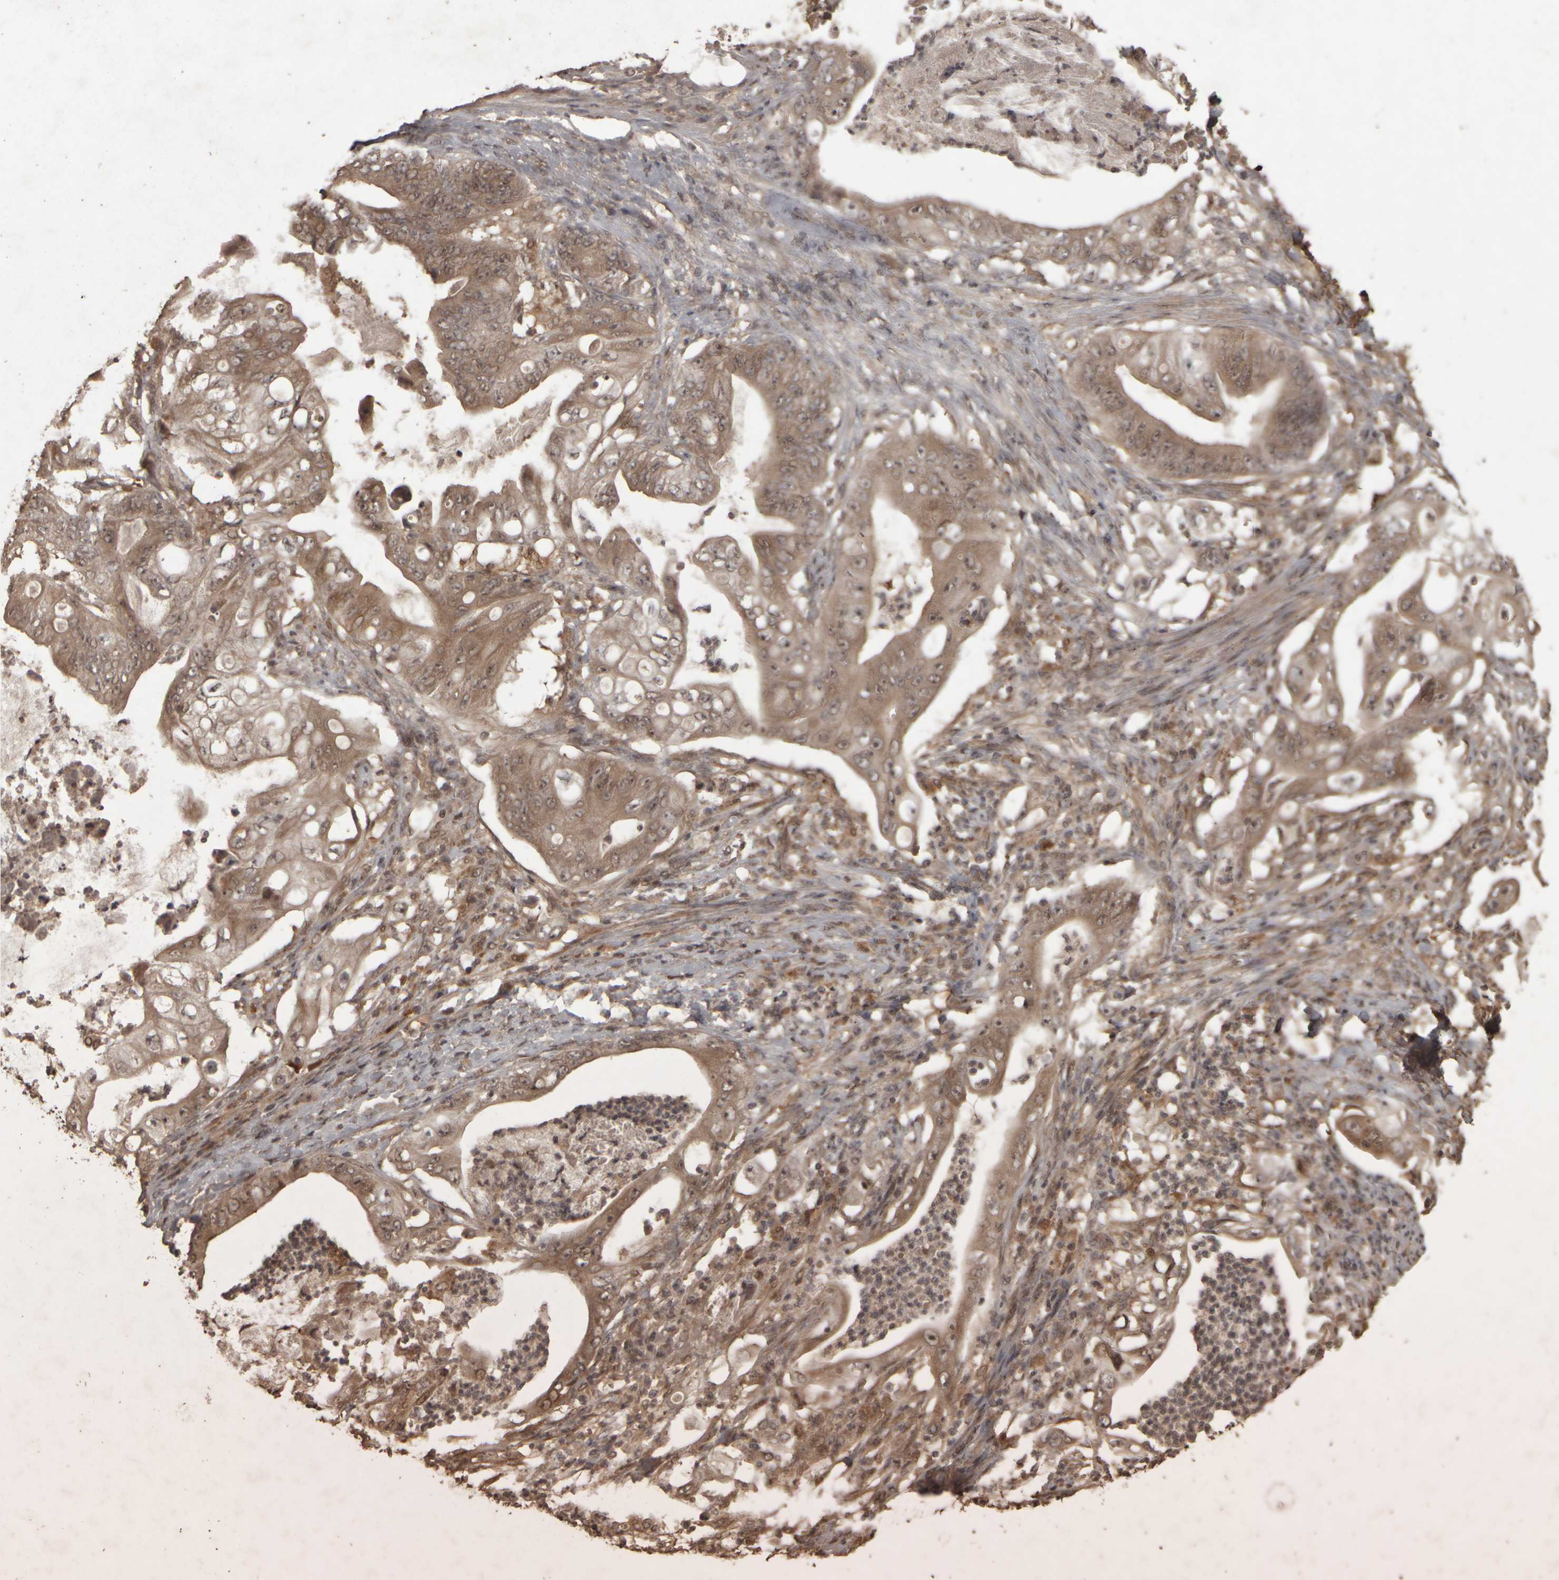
{"staining": {"intensity": "moderate", "quantity": ">75%", "location": "cytoplasmic/membranous,nuclear"}, "tissue": "stomach cancer", "cell_type": "Tumor cells", "image_type": "cancer", "snomed": [{"axis": "morphology", "description": "Adenocarcinoma, NOS"}, {"axis": "topography", "description": "Stomach"}], "caption": "Protein analysis of stomach adenocarcinoma tissue shows moderate cytoplasmic/membranous and nuclear staining in about >75% of tumor cells.", "gene": "ACO1", "patient": {"sex": "female", "age": 73}}